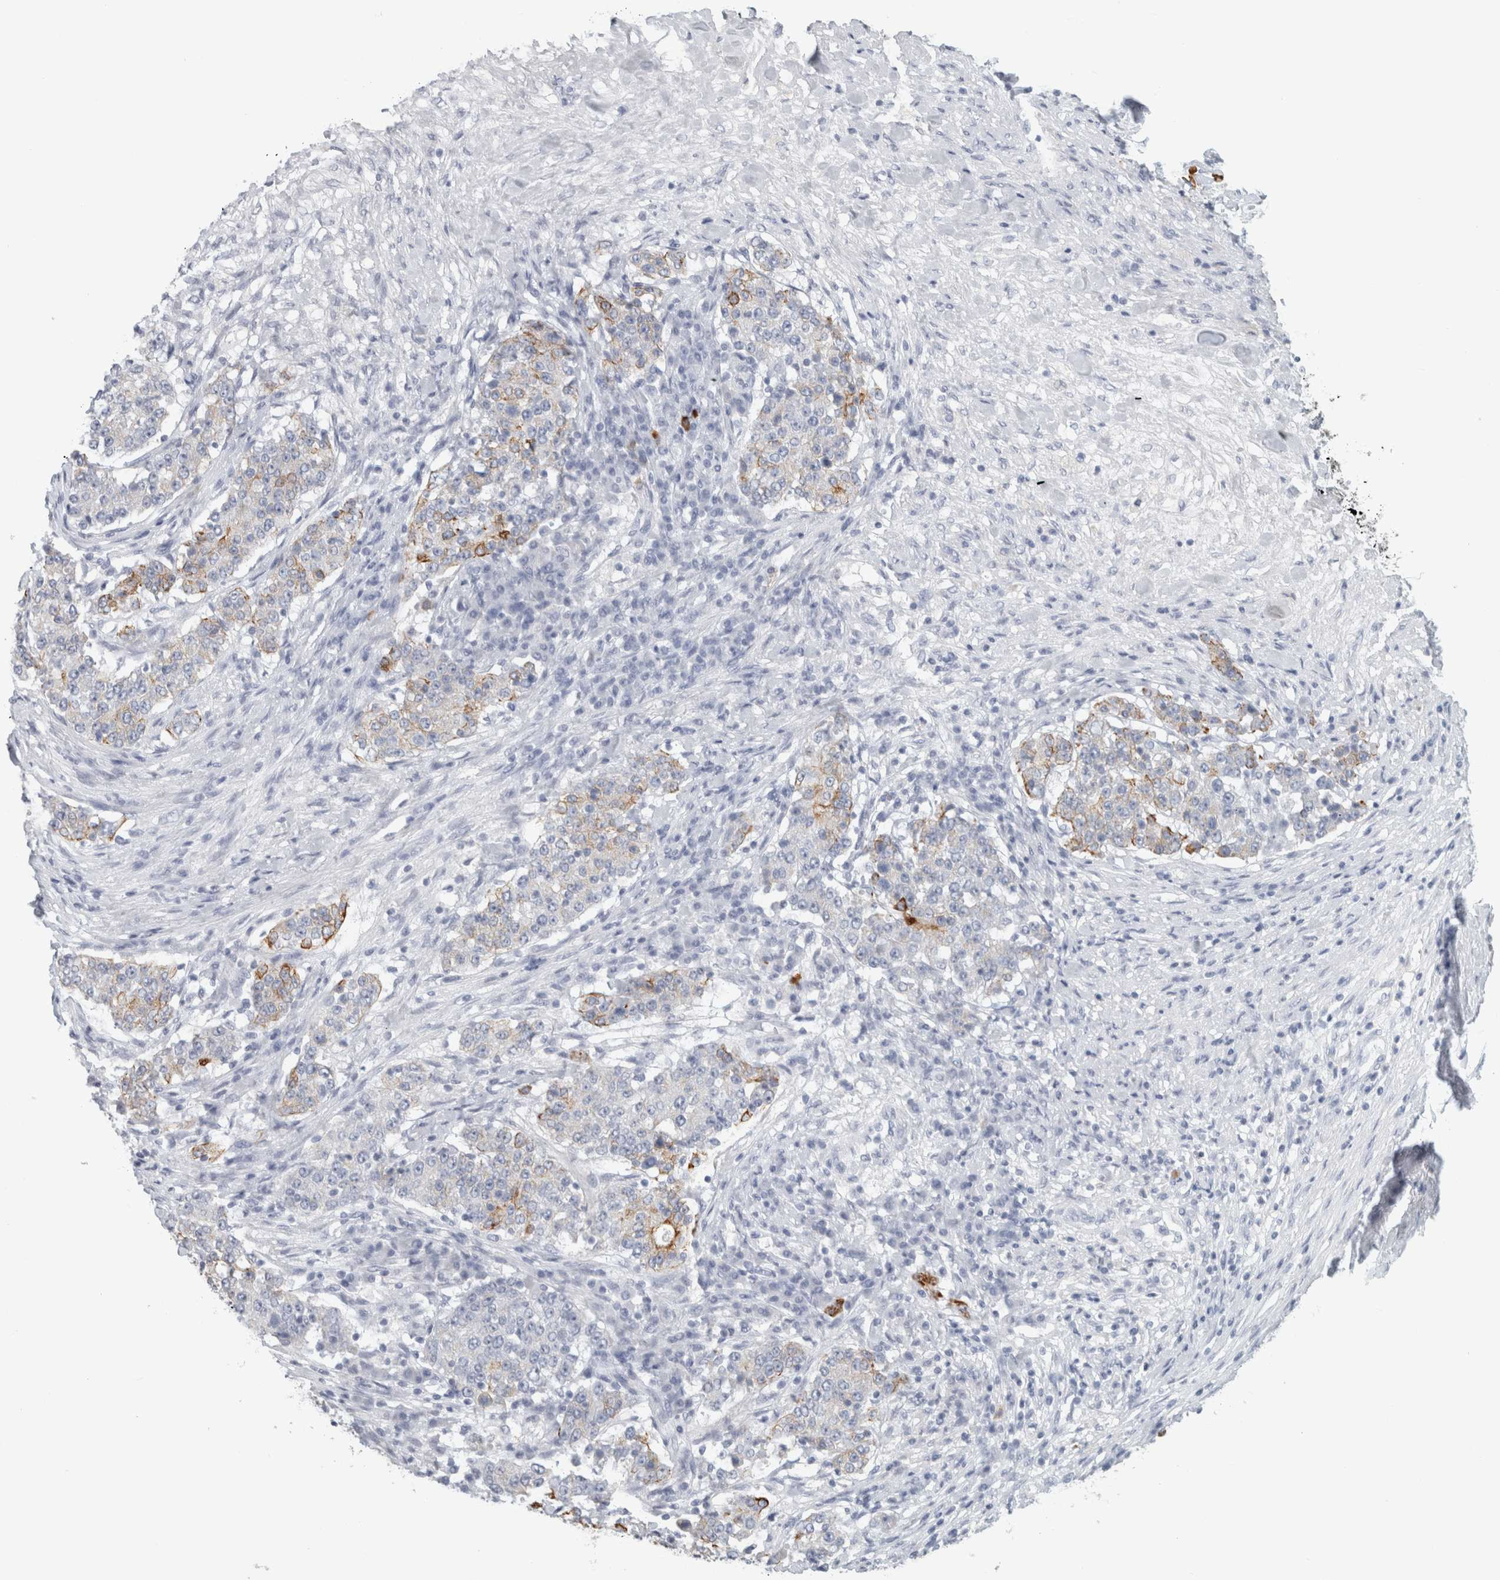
{"staining": {"intensity": "moderate", "quantity": "<25%", "location": "cytoplasmic/membranous"}, "tissue": "stomach cancer", "cell_type": "Tumor cells", "image_type": "cancer", "snomed": [{"axis": "morphology", "description": "Adenocarcinoma, NOS"}, {"axis": "topography", "description": "Stomach"}], "caption": "This image exhibits immunohistochemistry (IHC) staining of human stomach adenocarcinoma, with low moderate cytoplasmic/membranous expression in approximately <25% of tumor cells.", "gene": "SLC28A3", "patient": {"sex": "male", "age": 59}}